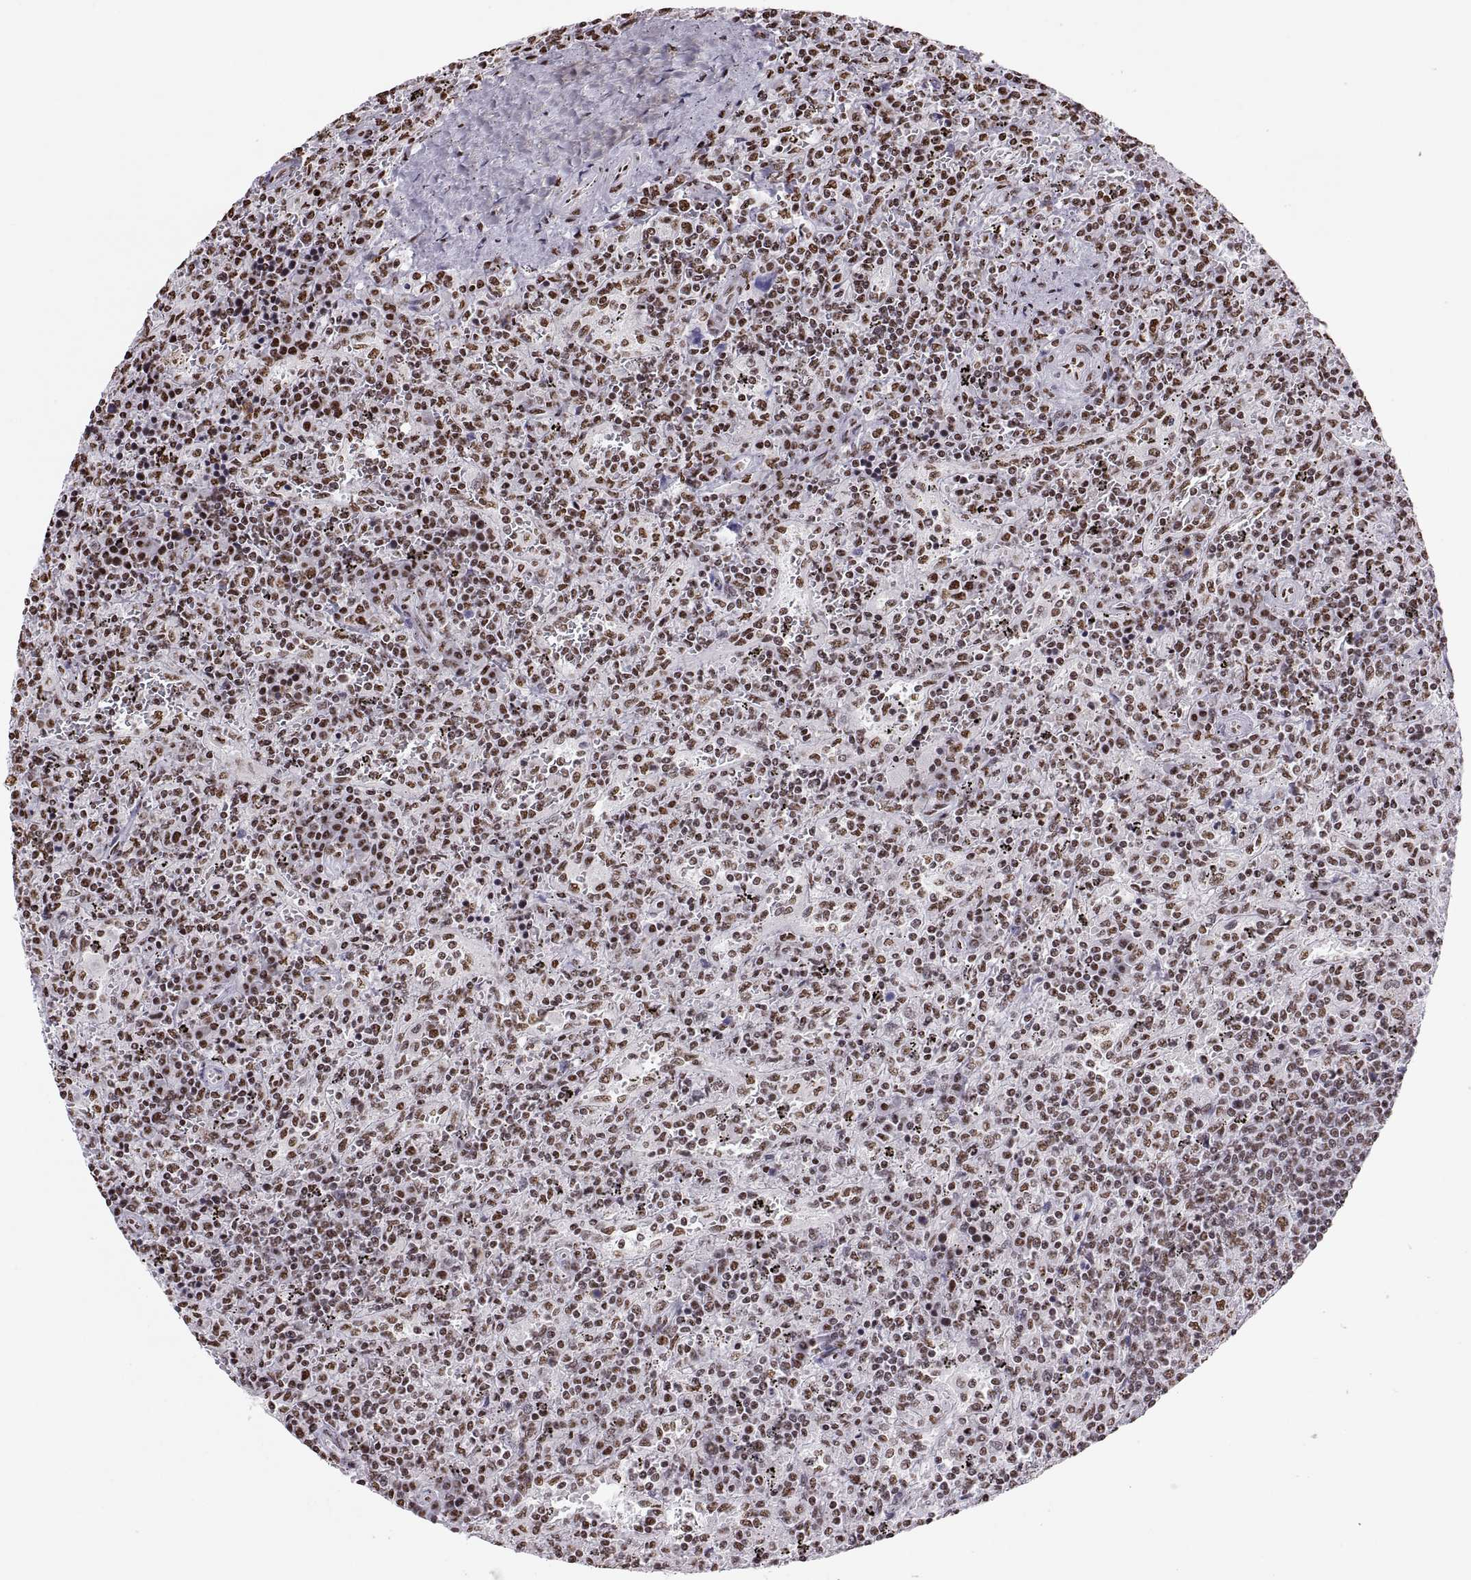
{"staining": {"intensity": "moderate", "quantity": ">75%", "location": "nuclear"}, "tissue": "lymphoma", "cell_type": "Tumor cells", "image_type": "cancer", "snomed": [{"axis": "morphology", "description": "Malignant lymphoma, non-Hodgkin's type, Low grade"}, {"axis": "topography", "description": "Spleen"}], "caption": "Lymphoma stained for a protein displays moderate nuclear positivity in tumor cells.", "gene": "SNAI1", "patient": {"sex": "male", "age": 62}}